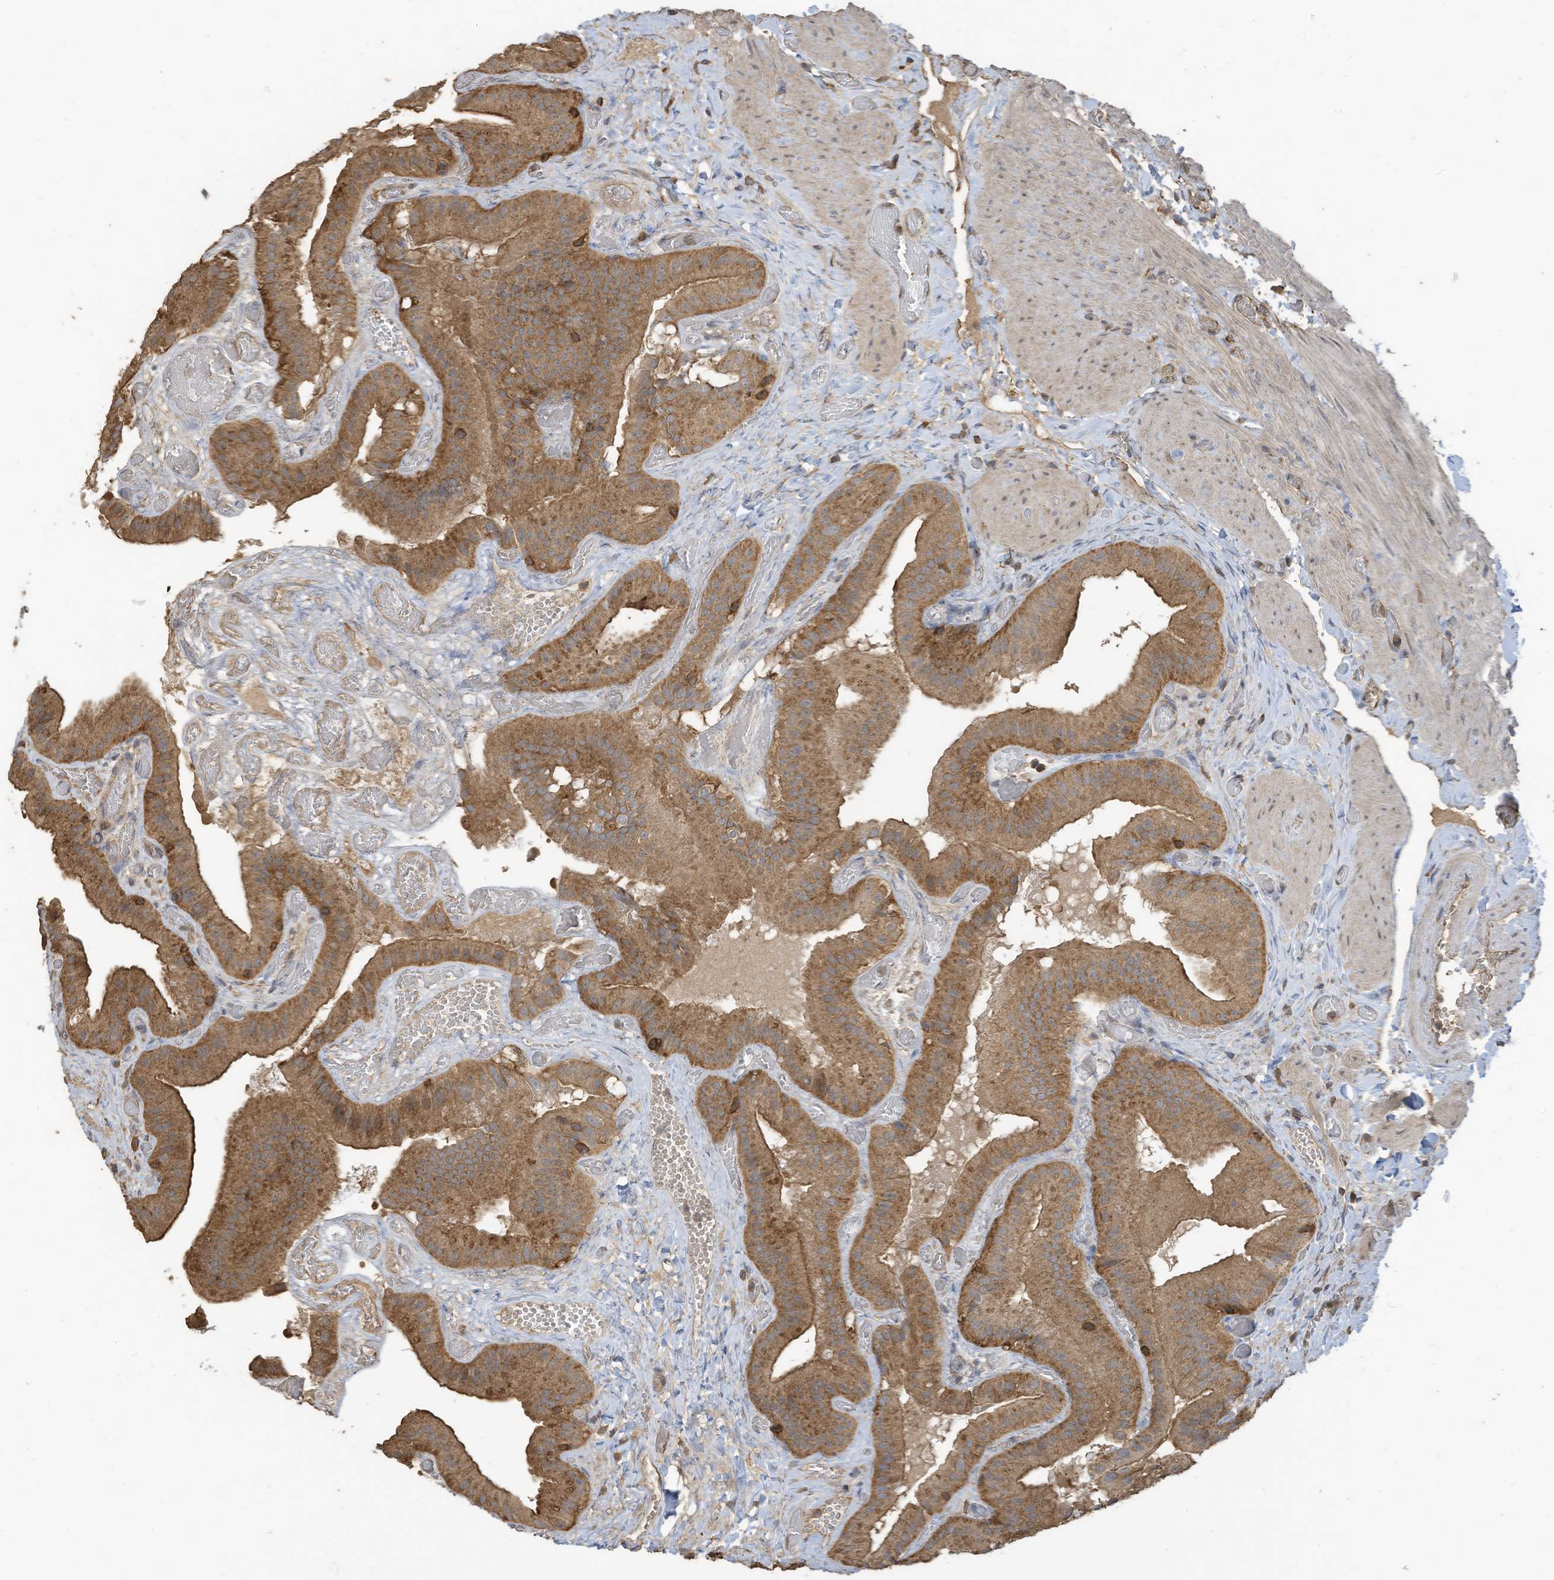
{"staining": {"intensity": "moderate", "quantity": ">75%", "location": "cytoplasmic/membranous"}, "tissue": "gallbladder", "cell_type": "Glandular cells", "image_type": "normal", "snomed": [{"axis": "morphology", "description": "Normal tissue, NOS"}, {"axis": "topography", "description": "Gallbladder"}], "caption": "Immunohistochemical staining of normal gallbladder demonstrates medium levels of moderate cytoplasmic/membranous positivity in approximately >75% of glandular cells. (DAB IHC with brightfield microscopy, high magnification).", "gene": "COX10", "patient": {"sex": "female", "age": 64}}